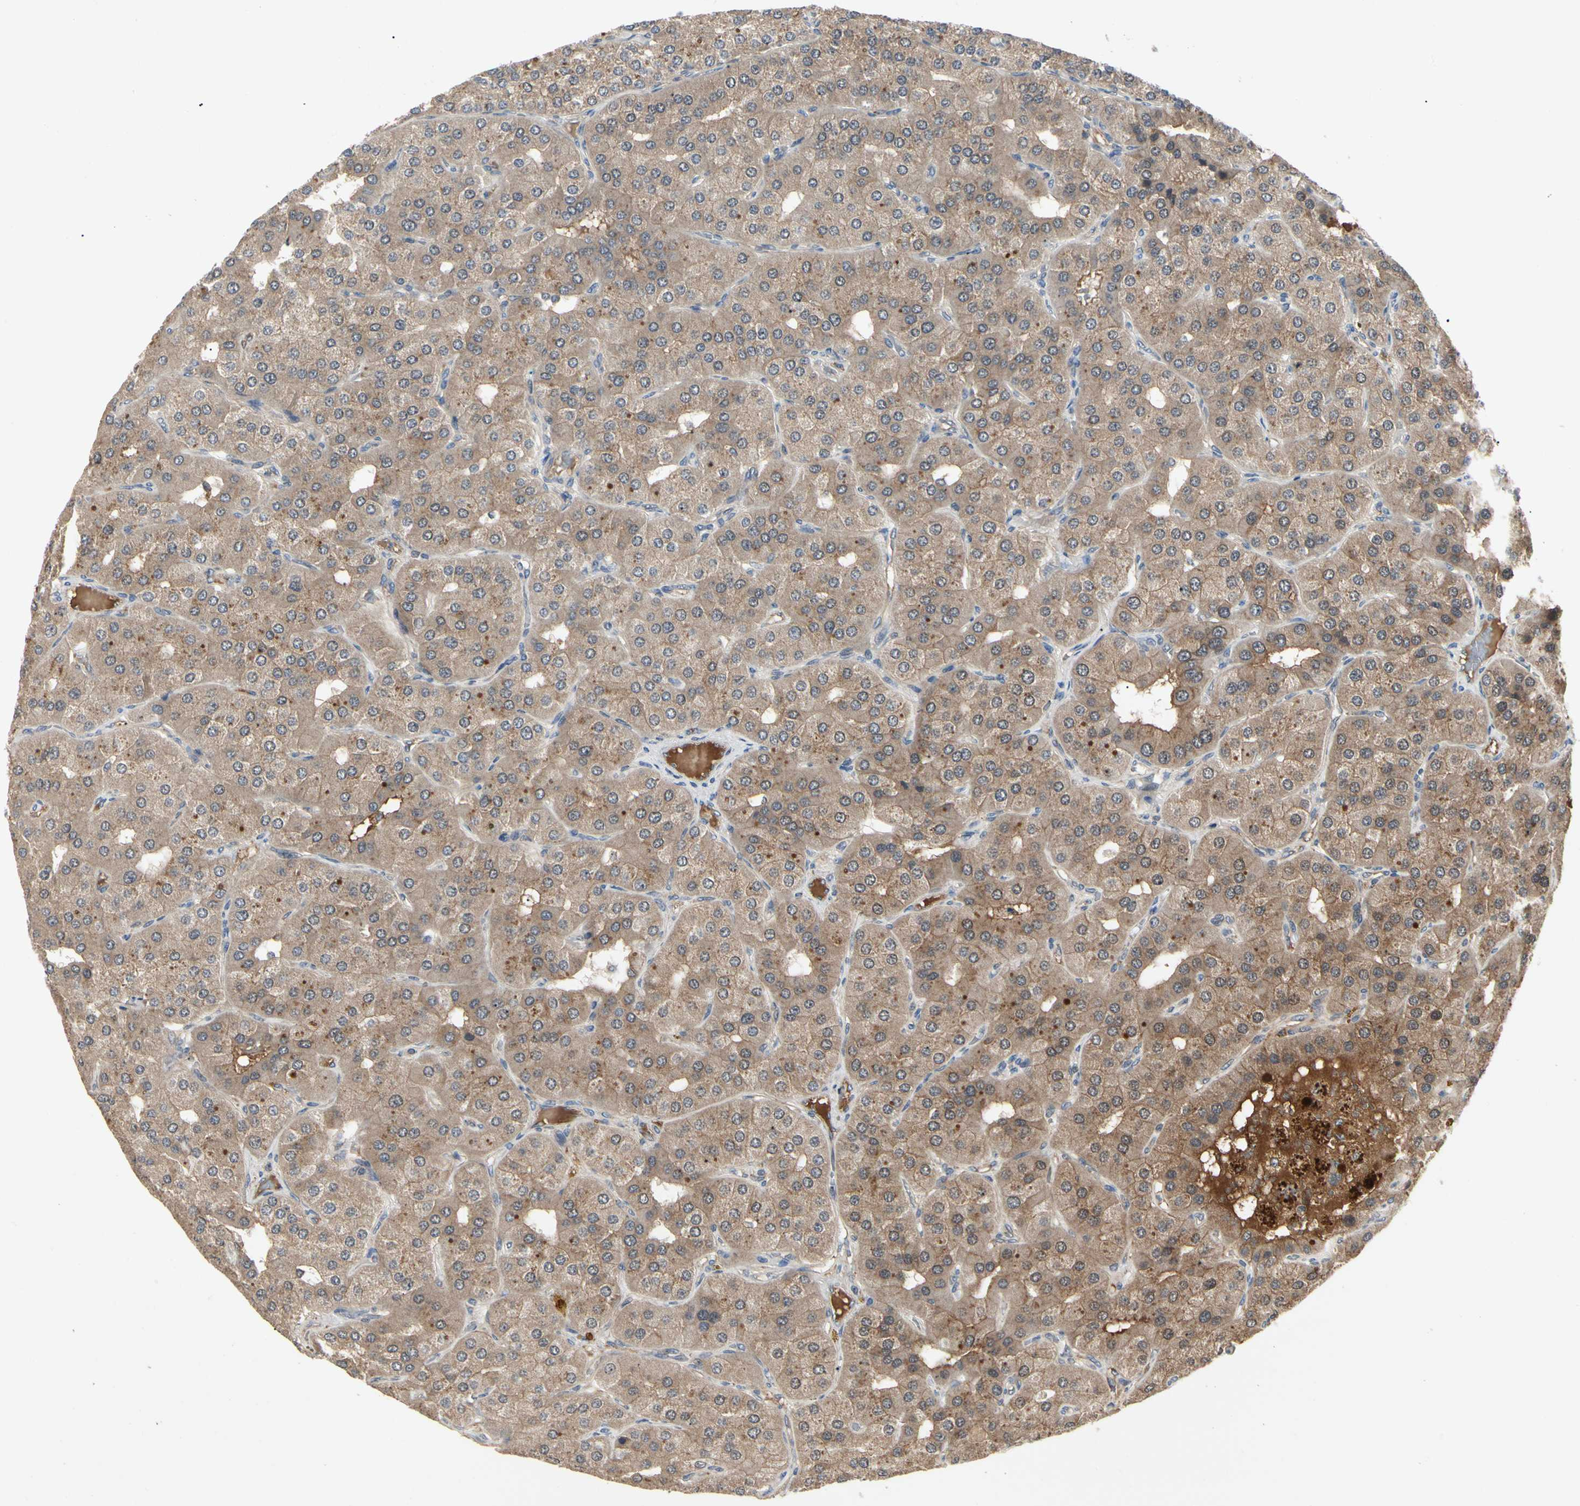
{"staining": {"intensity": "strong", "quantity": ">75%", "location": "cytoplasmic/membranous"}, "tissue": "parathyroid gland", "cell_type": "Glandular cells", "image_type": "normal", "snomed": [{"axis": "morphology", "description": "Normal tissue, NOS"}, {"axis": "morphology", "description": "Adenoma, NOS"}, {"axis": "topography", "description": "Parathyroid gland"}], "caption": "Parathyroid gland was stained to show a protein in brown. There is high levels of strong cytoplasmic/membranous positivity in approximately >75% of glandular cells.", "gene": "RNF14", "patient": {"sex": "female", "age": 86}}